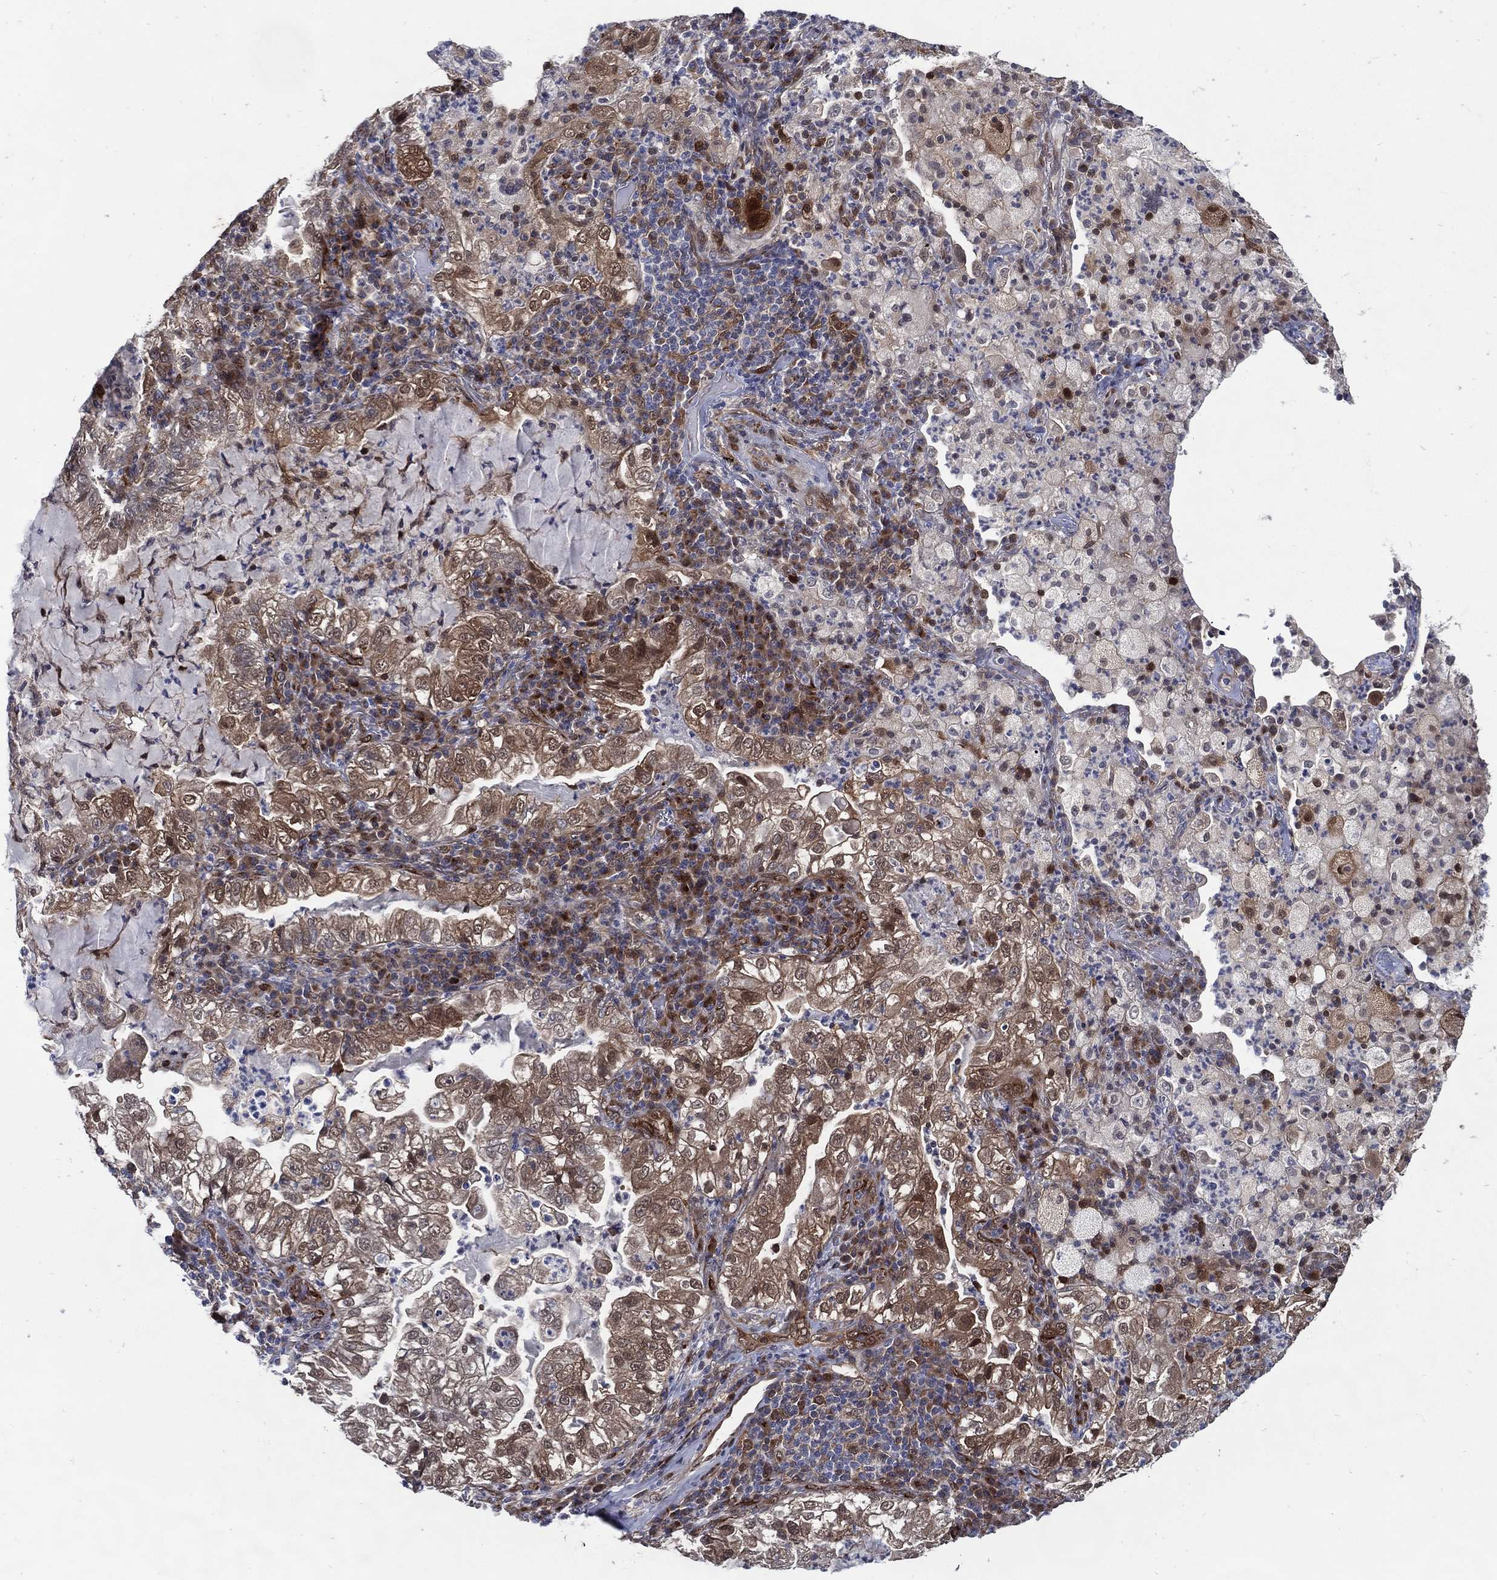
{"staining": {"intensity": "weak", "quantity": "25%-75%", "location": "cytoplasmic/membranous"}, "tissue": "lung cancer", "cell_type": "Tumor cells", "image_type": "cancer", "snomed": [{"axis": "morphology", "description": "Adenocarcinoma, NOS"}, {"axis": "topography", "description": "Lung"}], "caption": "Lung cancer (adenocarcinoma) stained with IHC shows weak cytoplasmic/membranous expression in approximately 25%-75% of tumor cells.", "gene": "ARHGAP11A", "patient": {"sex": "female", "age": 73}}